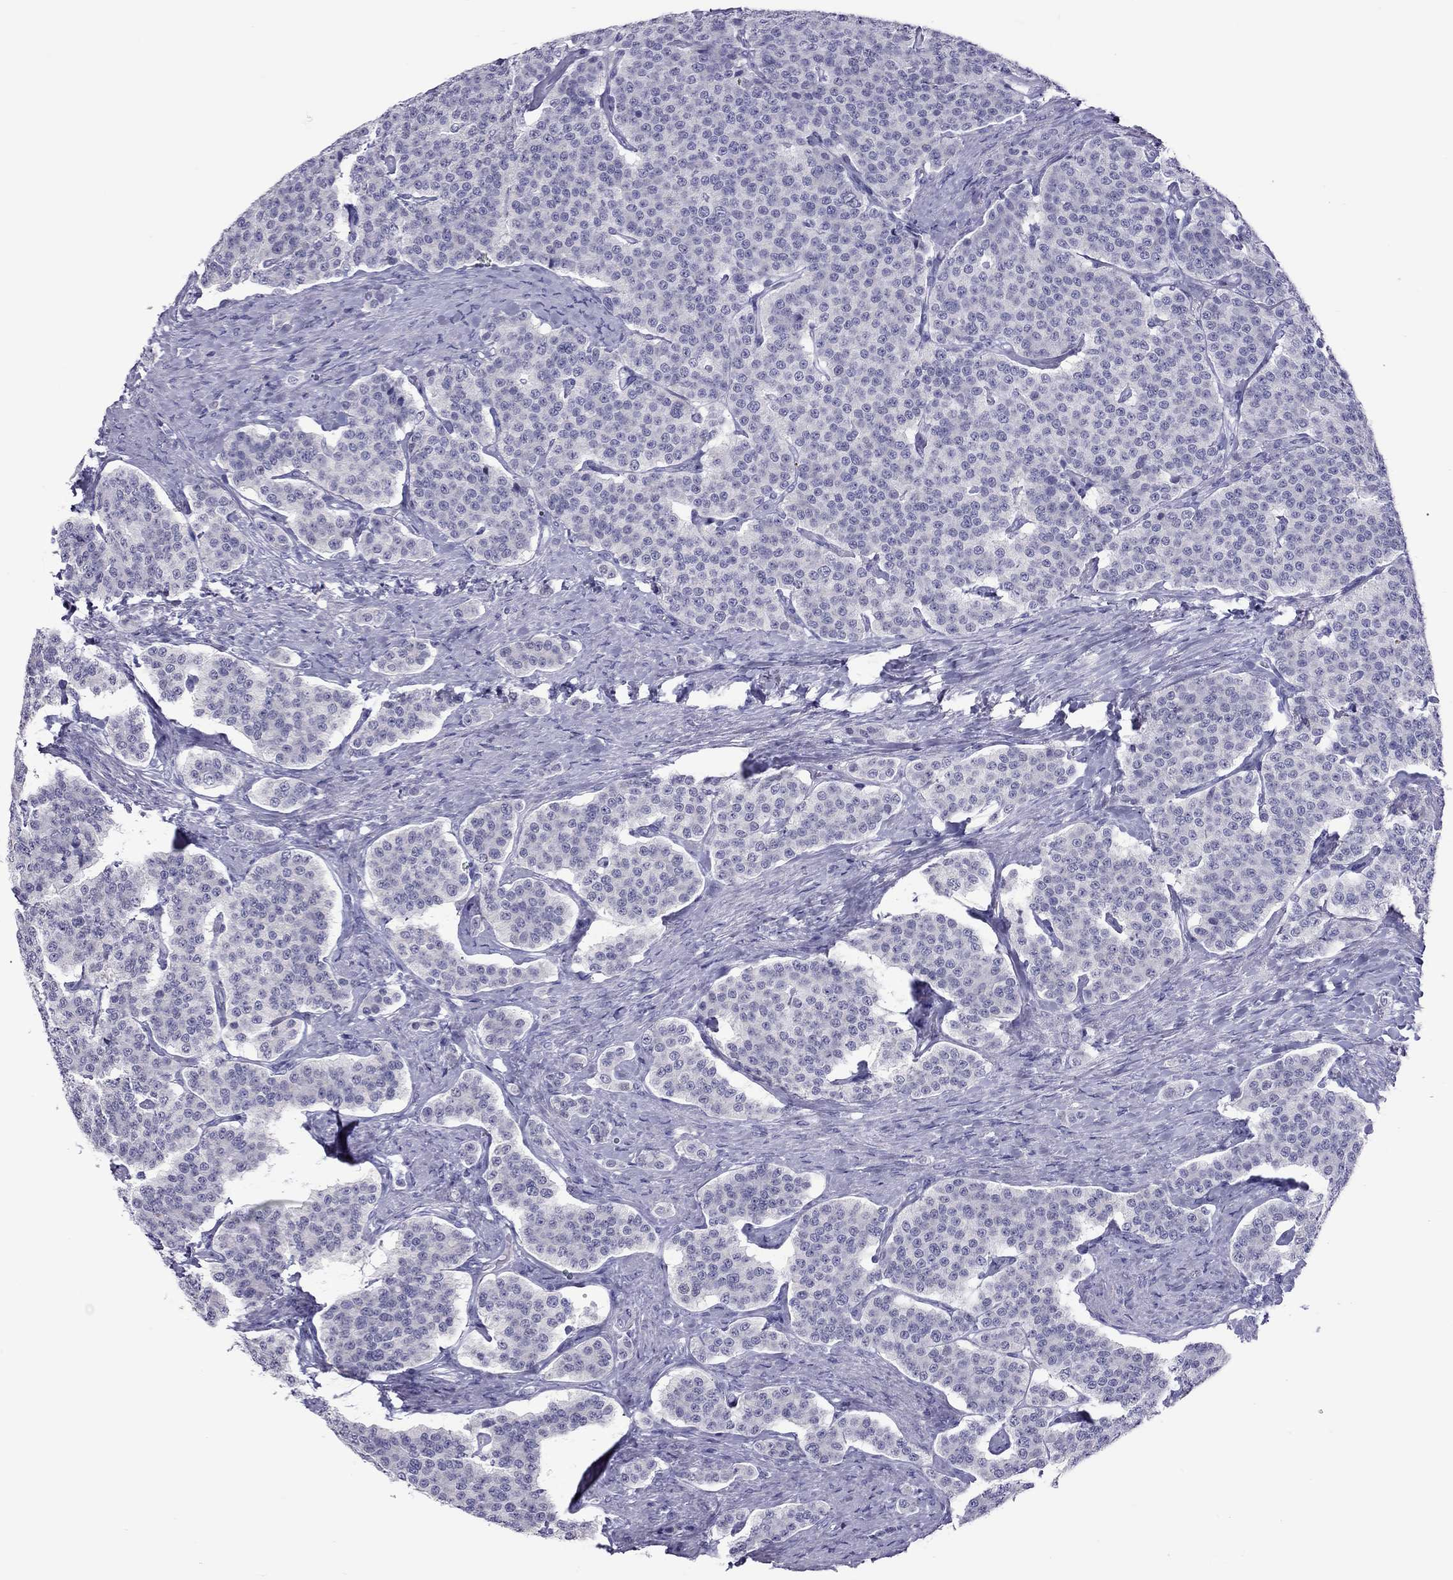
{"staining": {"intensity": "negative", "quantity": "none", "location": "none"}, "tissue": "carcinoid", "cell_type": "Tumor cells", "image_type": "cancer", "snomed": [{"axis": "morphology", "description": "Carcinoid, malignant, NOS"}, {"axis": "topography", "description": "Small intestine"}], "caption": "The immunohistochemistry (IHC) image has no significant positivity in tumor cells of carcinoid (malignant) tissue. The staining was performed using DAB to visualize the protein expression in brown, while the nuclei were stained in blue with hematoxylin (Magnification: 20x).", "gene": "CHRNB3", "patient": {"sex": "female", "age": 58}}